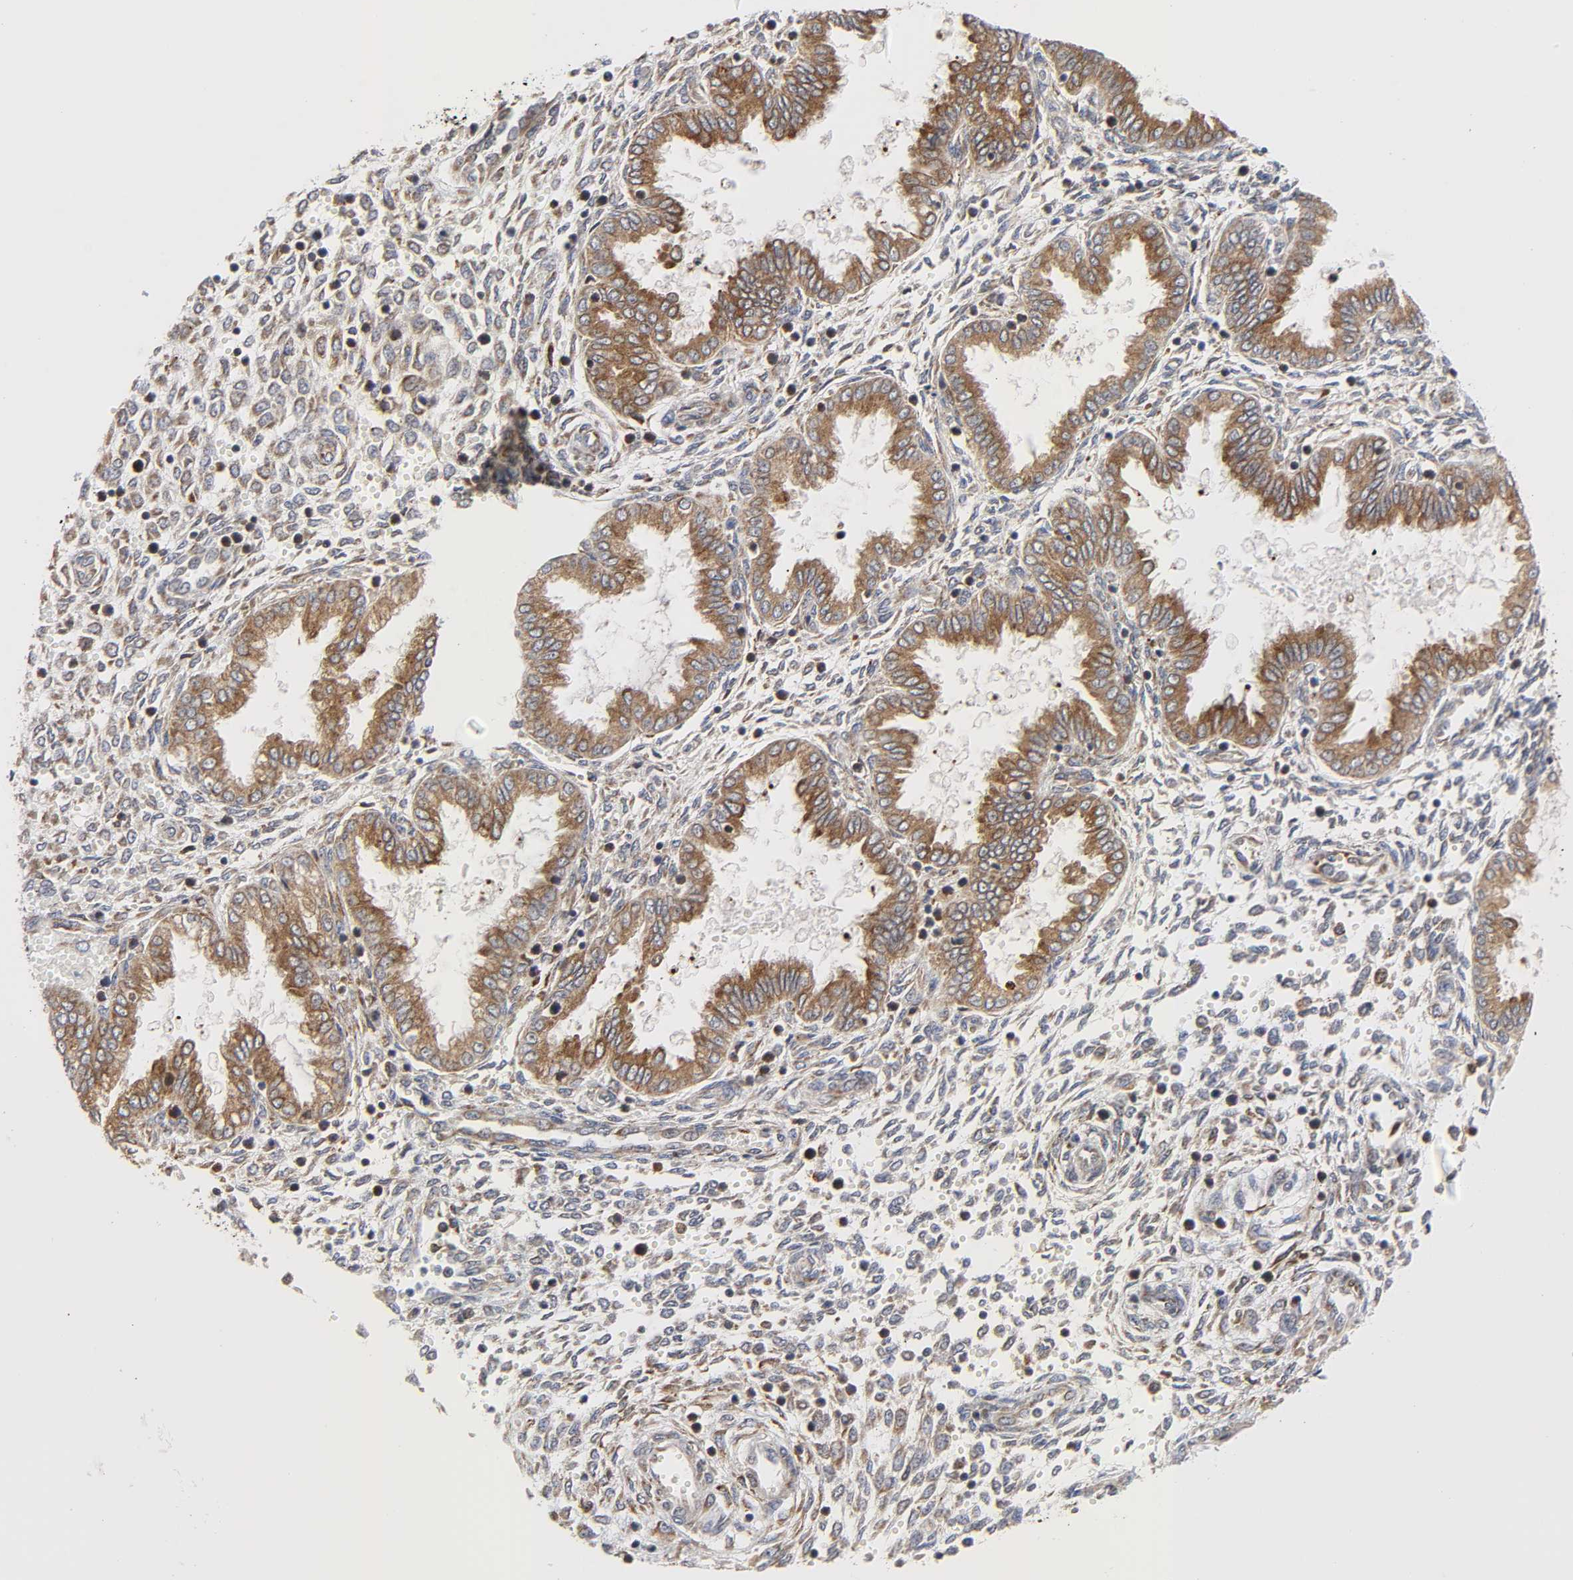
{"staining": {"intensity": "weak", "quantity": ">75%", "location": "cytoplasmic/membranous"}, "tissue": "endometrium", "cell_type": "Cells in endometrial stroma", "image_type": "normal", "snomed": [{"axis": "morphology", "description": "Normal tissue, NOS"}, {"axis": "topography", "description": "Endometrium"}], "caption": "Unremarkable endometrium reveals weak cytoplasmic/membranous positivity in about >75% of cells in endometrial stroma, visualized by immunohistochemistry. The staining was performed using DAB (3,3'-diaminobenzidine), with brown indicating positive protein expression. Nuclei are stained blue with hematoxylin.", "gene": "BAX", "patient": {"sex": "female", "age": 33}}